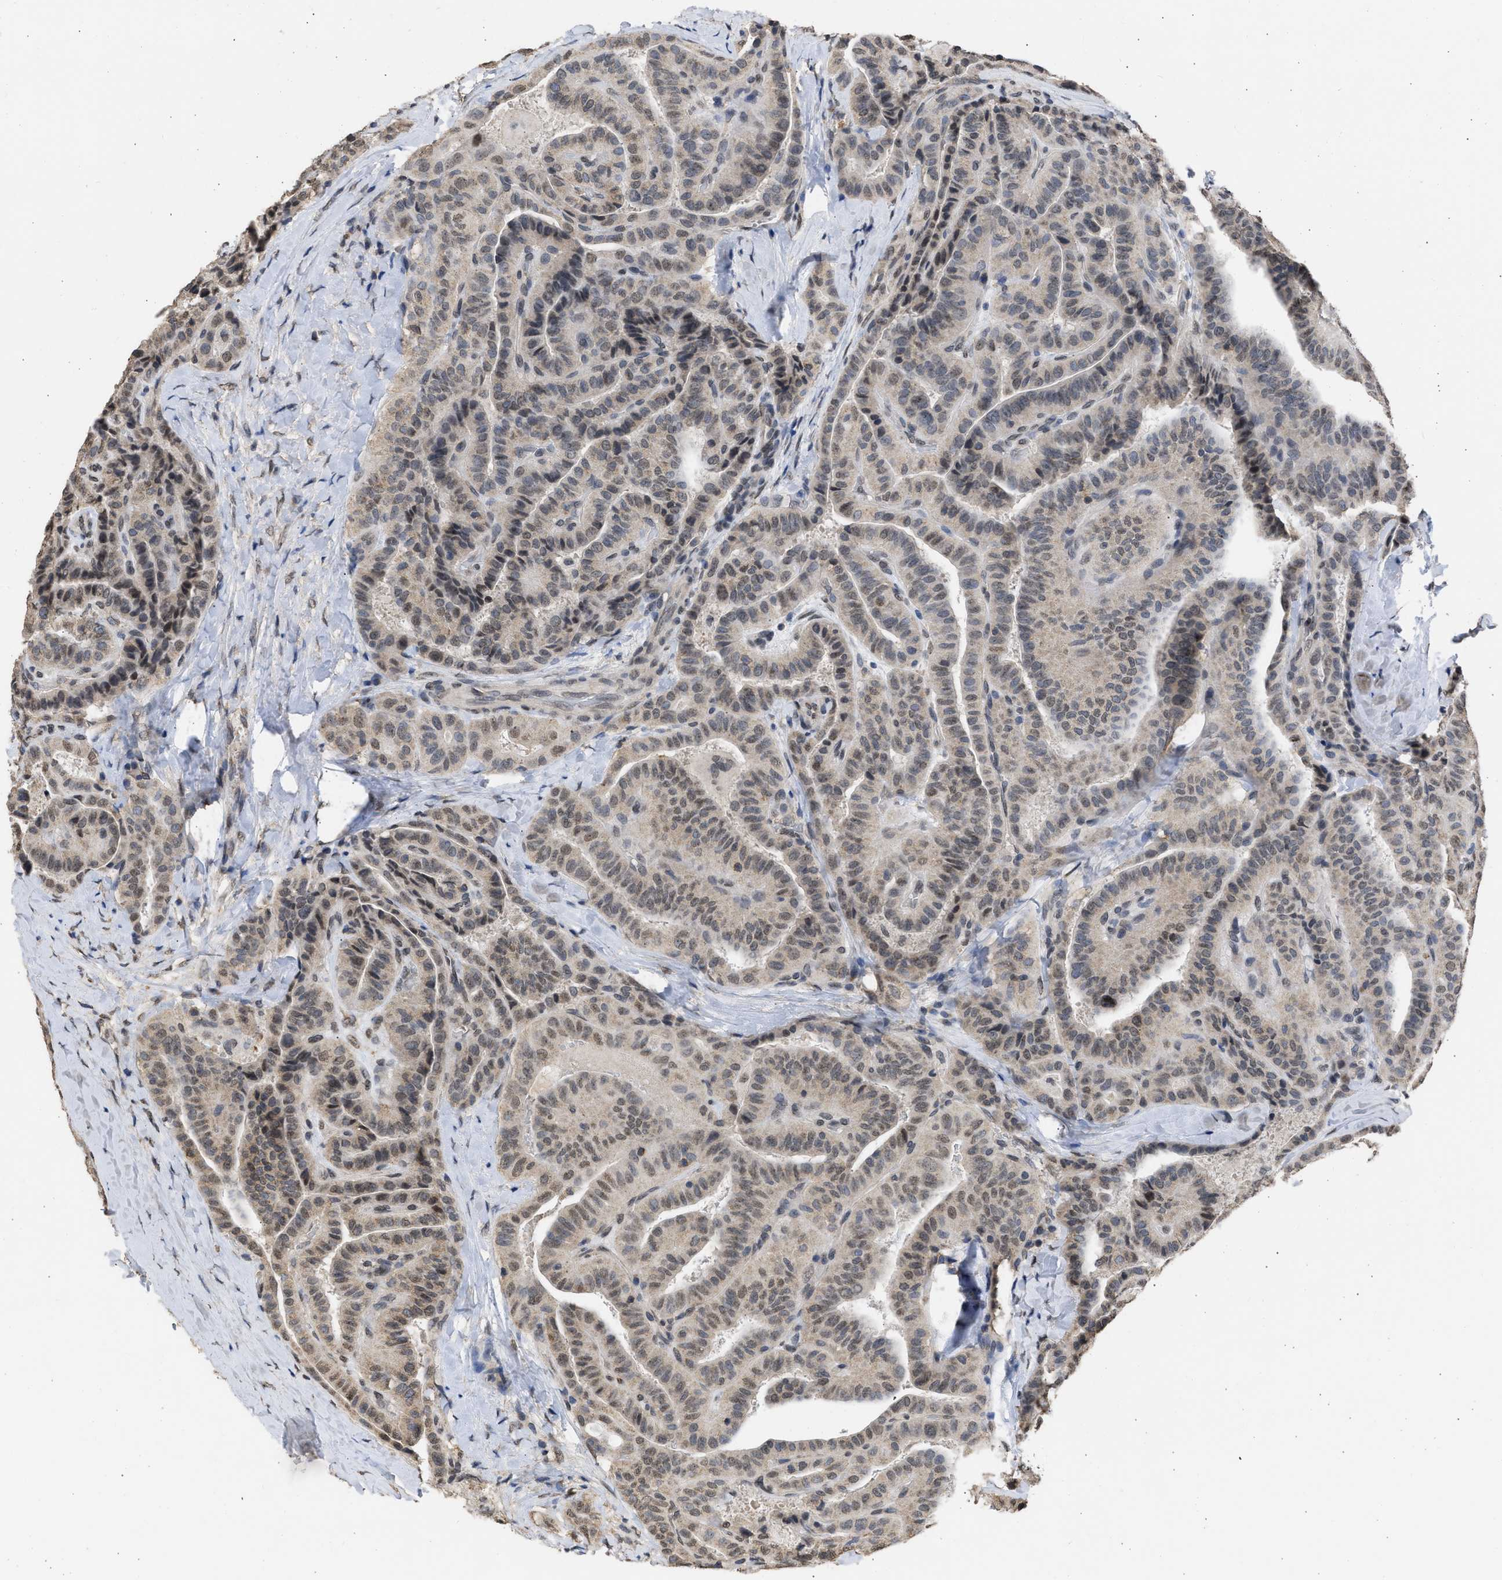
{"staining": {"intensity": "weak", "quantity": "25%-75%", "location": "cytoplasmic/membranous"}, "tissue": "thyroid cancer", "cell_type": "Tumor cells", "image_type": "cancer", "snomed": [{"axis": "morphology", "description": "Papillary adenocarcinoma, NOS"}, {"axis": "topography", "description": "Thyroid gland"}], "caption": "Protein staining of thyroid papillary adenocarcinoma tissue exhibits weak cytoplasmic/membranous staining in approximately 25%-75% of tumor cells.", "gene": "NUP35", "patient": {"sex": "male", "age": 77}}